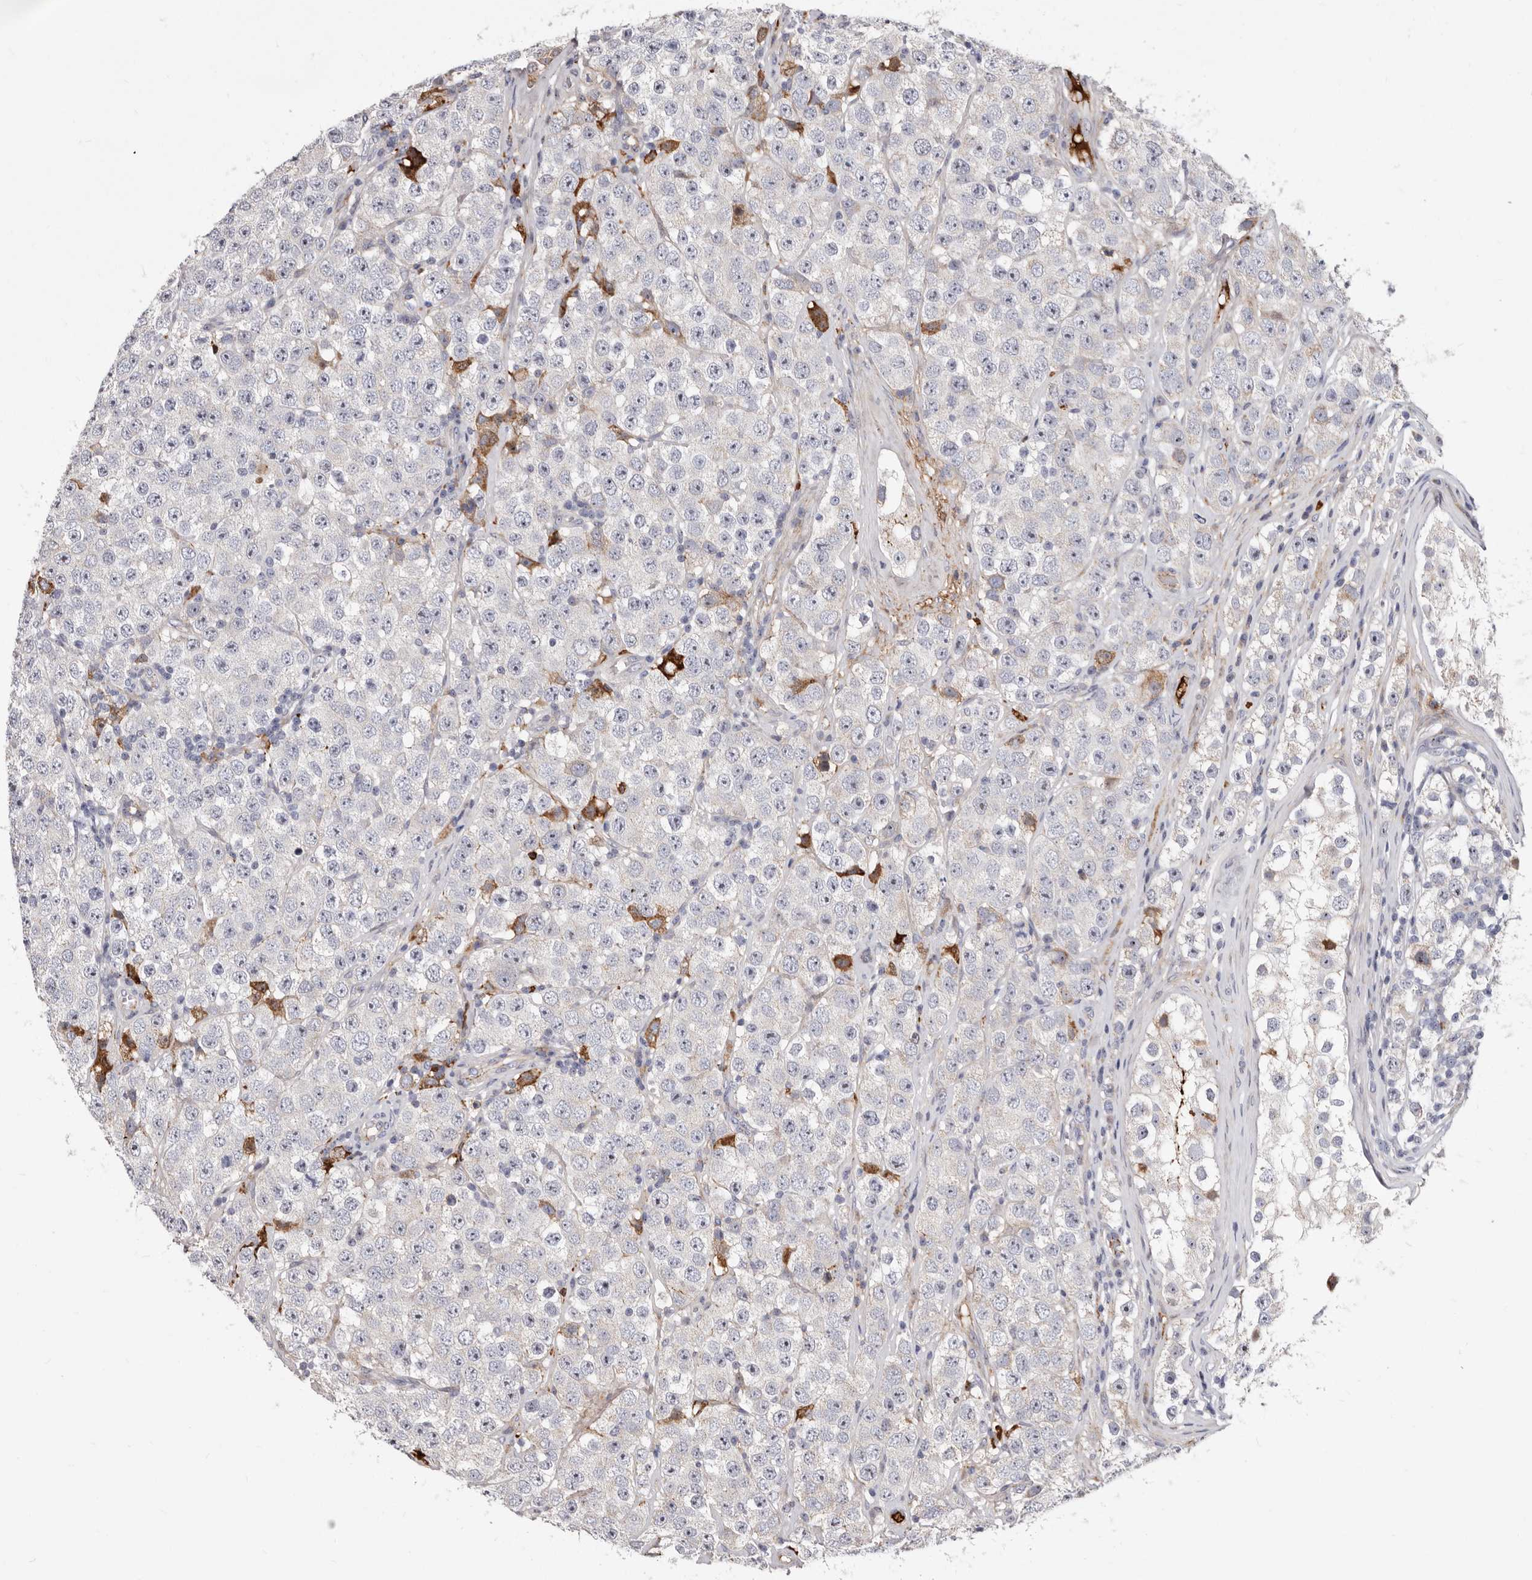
{"staining": {"intensity": "negative", "quantity": "none", "location": "none"}, "tissue": "testis cancer", "cell_type": "Tumor cells", "image_type": "cancer", "snomed": [{"axis": "morphology", "description": "Seminoma, NOS"}, {"axis": "morphology", "description": "Carcinoma, Embryonal, NOS"}, {"axis": "topography", "description": "Testis"}], "caption": "Tumor cells are negative for brown protein staining in embryonal carcinoma (testis). Nuclei are stained in blue.", "gene": "NUBPL", "patient": {"sex": "male", "age": 28}}